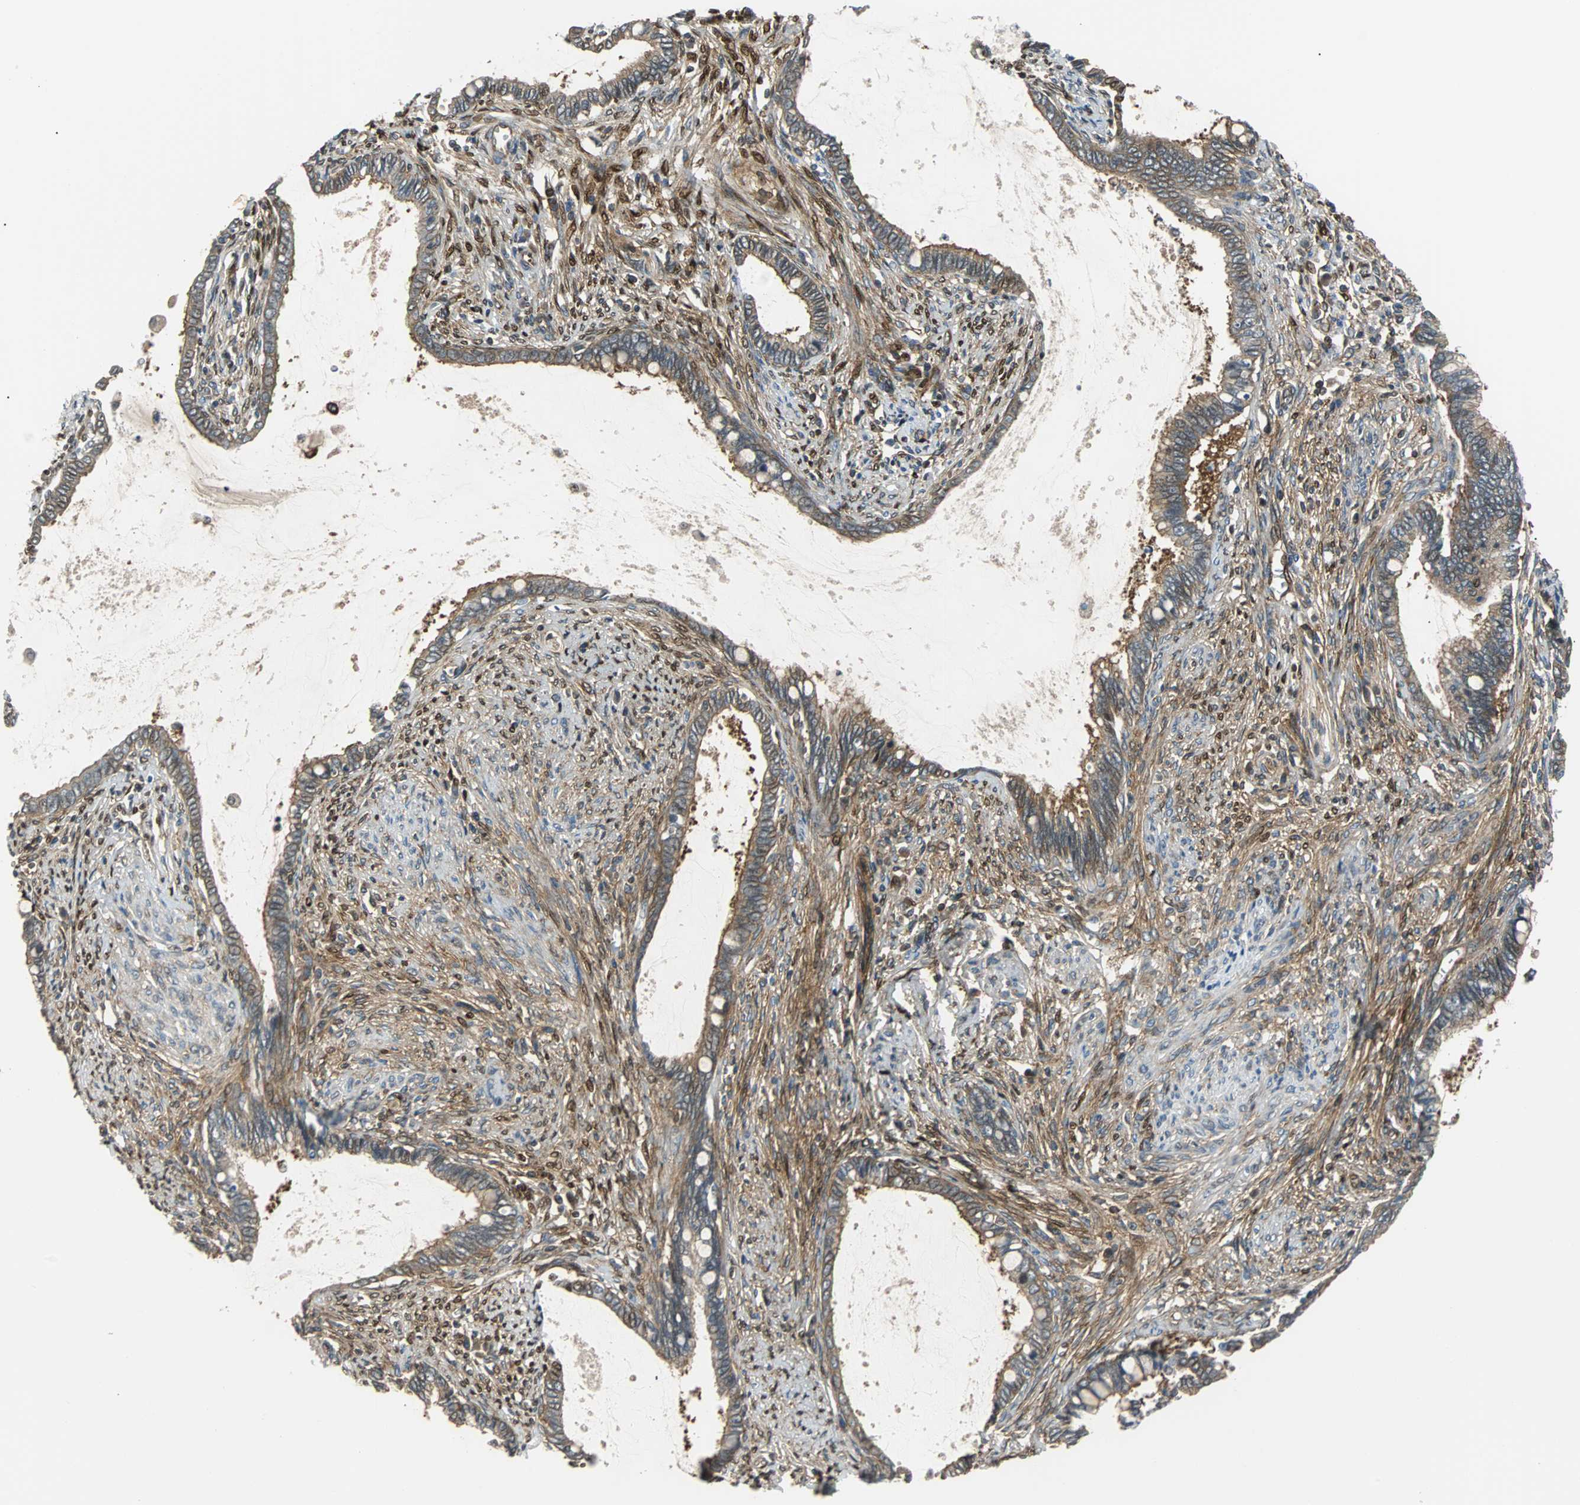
{"staining": {"intensity": "moderate", "quantity": ">75%", "location": "cytoplasmic/membranous"}, "tissue": "cervical cancer", "cell_type": "Tumor cells", "image_type": "cancer", "snomed": [{"axis": "morphology", "description": "Adenocarcinoma, NOS"}, {"axis": "topography", "description": "Cervix"}], "caption": "Immunohistochemistry (IHC) photomicrograph of cervical cancer (adenocarcinoma) stained for a protein (brown), which demonstrates medium levels of moderate cytoplasmic/membranous staining in approximately >75% of tumor cells.", "gene": "RELA", "patient": {"sex": "female", "age": 44}}